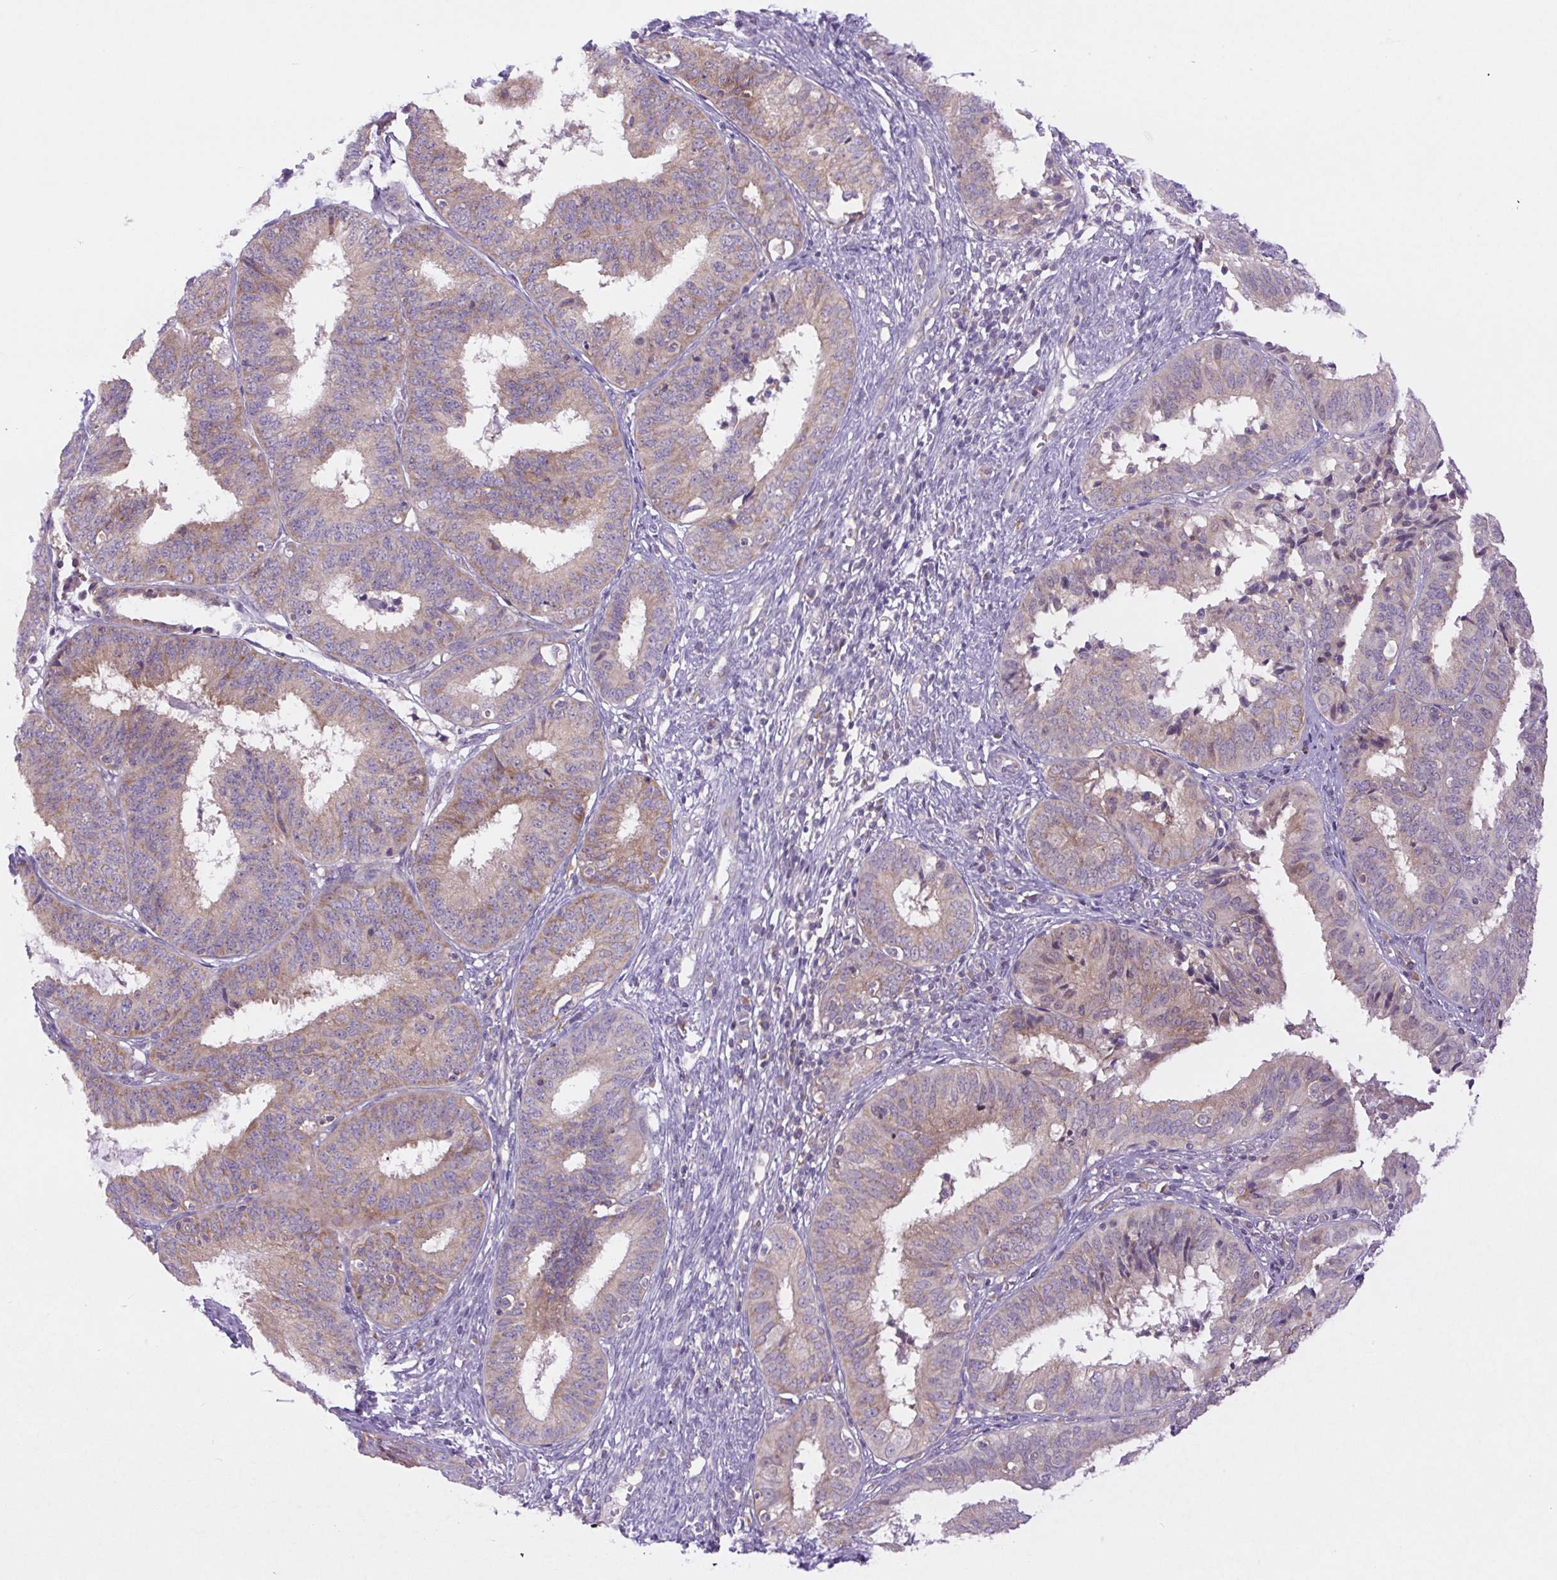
{"staining": {"intensity": "weak", "quantity": "25%-75%", "location": "cytoplasmic/membranous"}, "tissue": "endometrial cancer", "cell_type": "Tumor cells", "image_type": "cancer", "snomed": [{"axis": "morphology", "description": "Adenocarcinoma, NOS"}, {"axis": "topography", "description": "Endometrium"}], "caption": "Endometrial adenocarcinoma stained for a protein (brown) shows weak cytoplasmic/membranous positive expression in approximately 25%-75% of tumor cells.", "gene": "MINK1", "patient": {"sex": "female", "age": 51}}